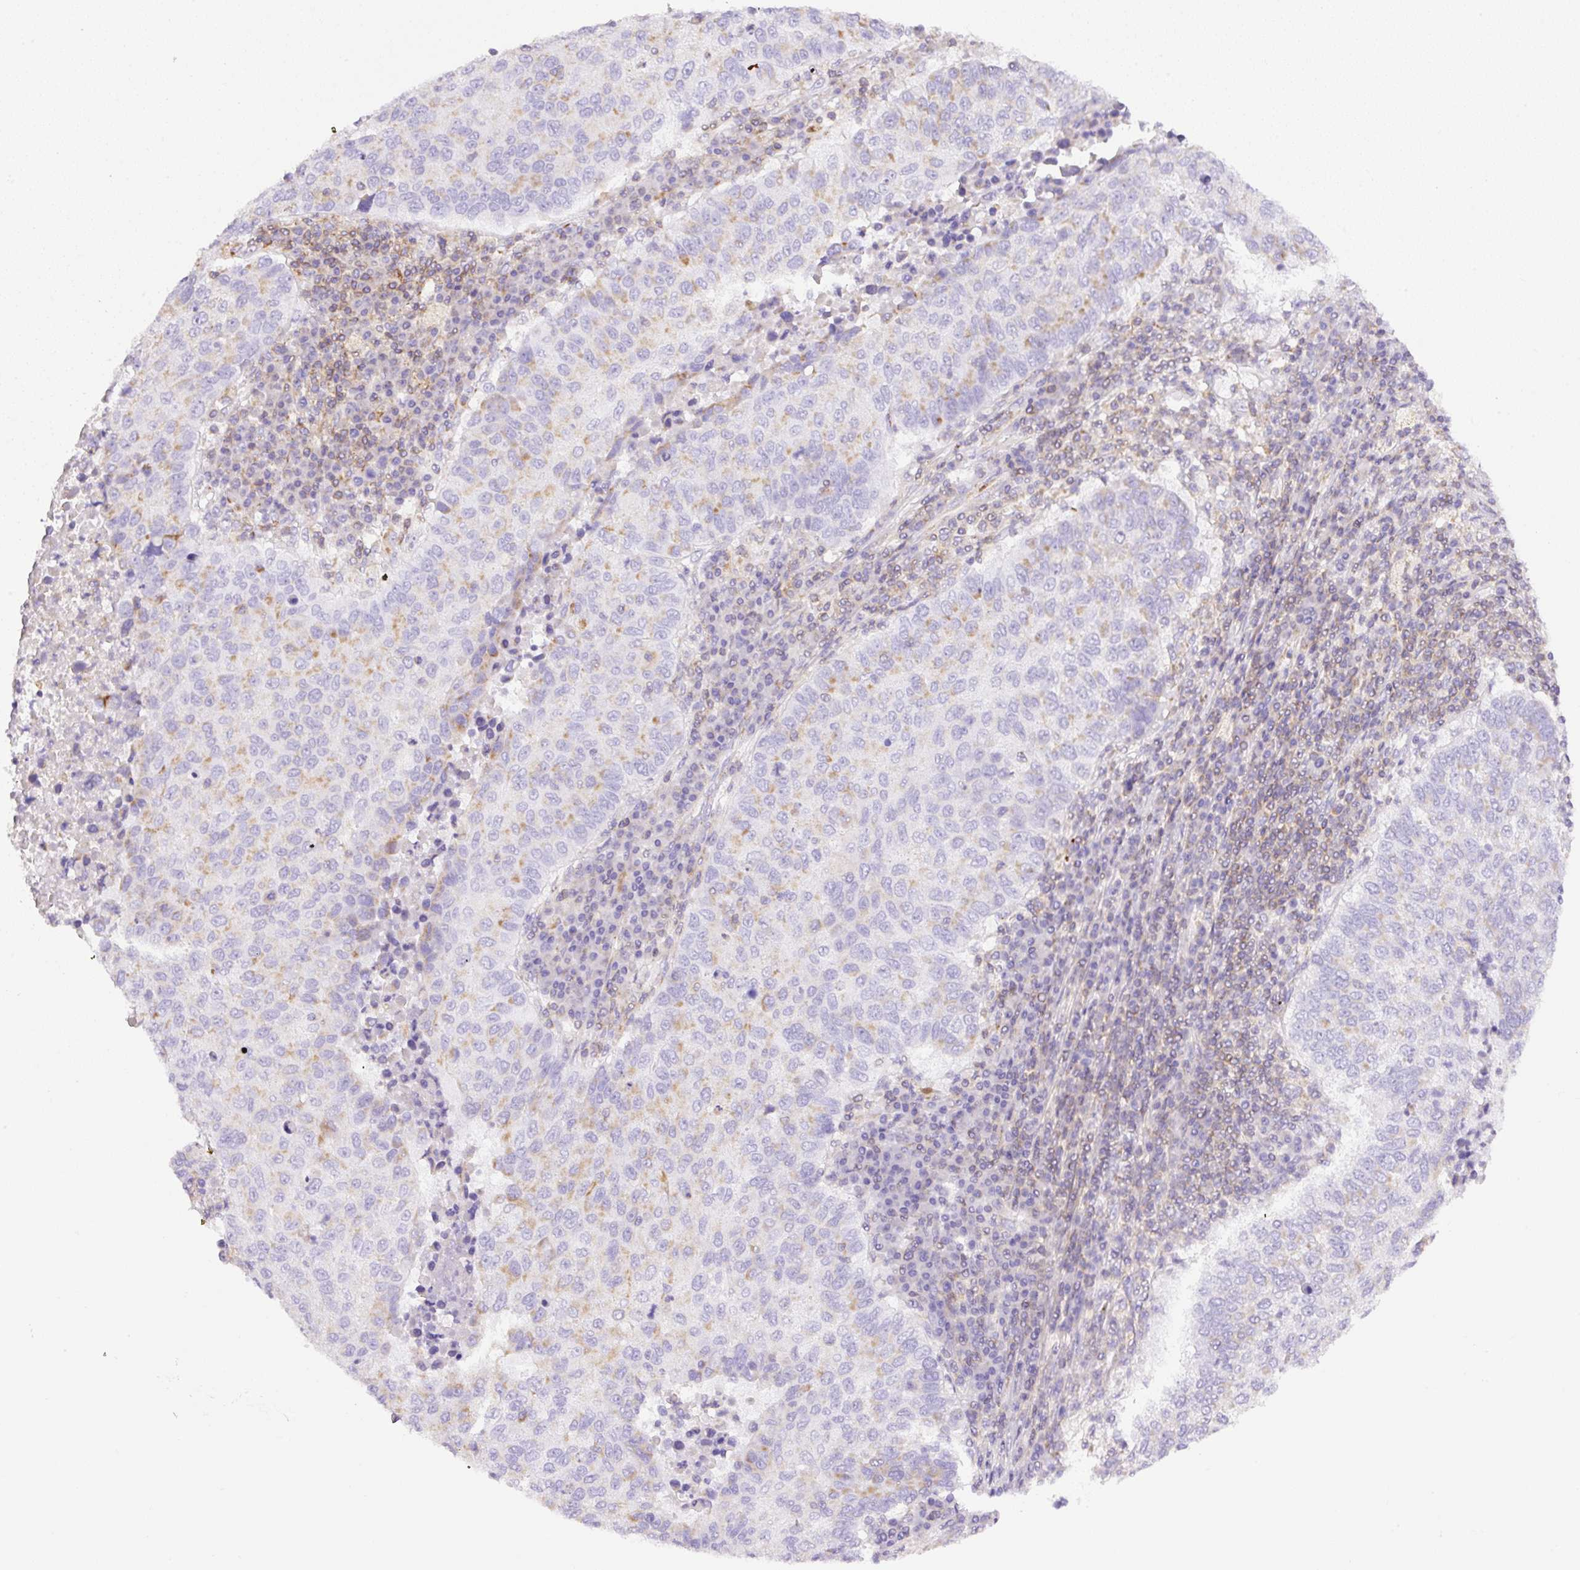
{"staining": {"intensity": "weak", "quantity": "<25%", "location": "cytoplasmic/membranous"}, "tissue": "lung cancer", "cell_type": "Tumor cells", "image_type": "cancer", "snomed": [{"axis": "morphology", "description": "Squamous cell carcinoma, NOS"}, {"axis": "topography", "description": "Lung"}], "caption": "A micrograph of squamous cell carcinoma (lung) stained for a protein shows no brown staining in tumor cells. (Brightfield microscopy of DAB (3,3'-diaminobenzidine) immunohistochemistry (IHC) at high magnification).", "gene": "NF1", "patient": {"sex": "male", "age": 73}}